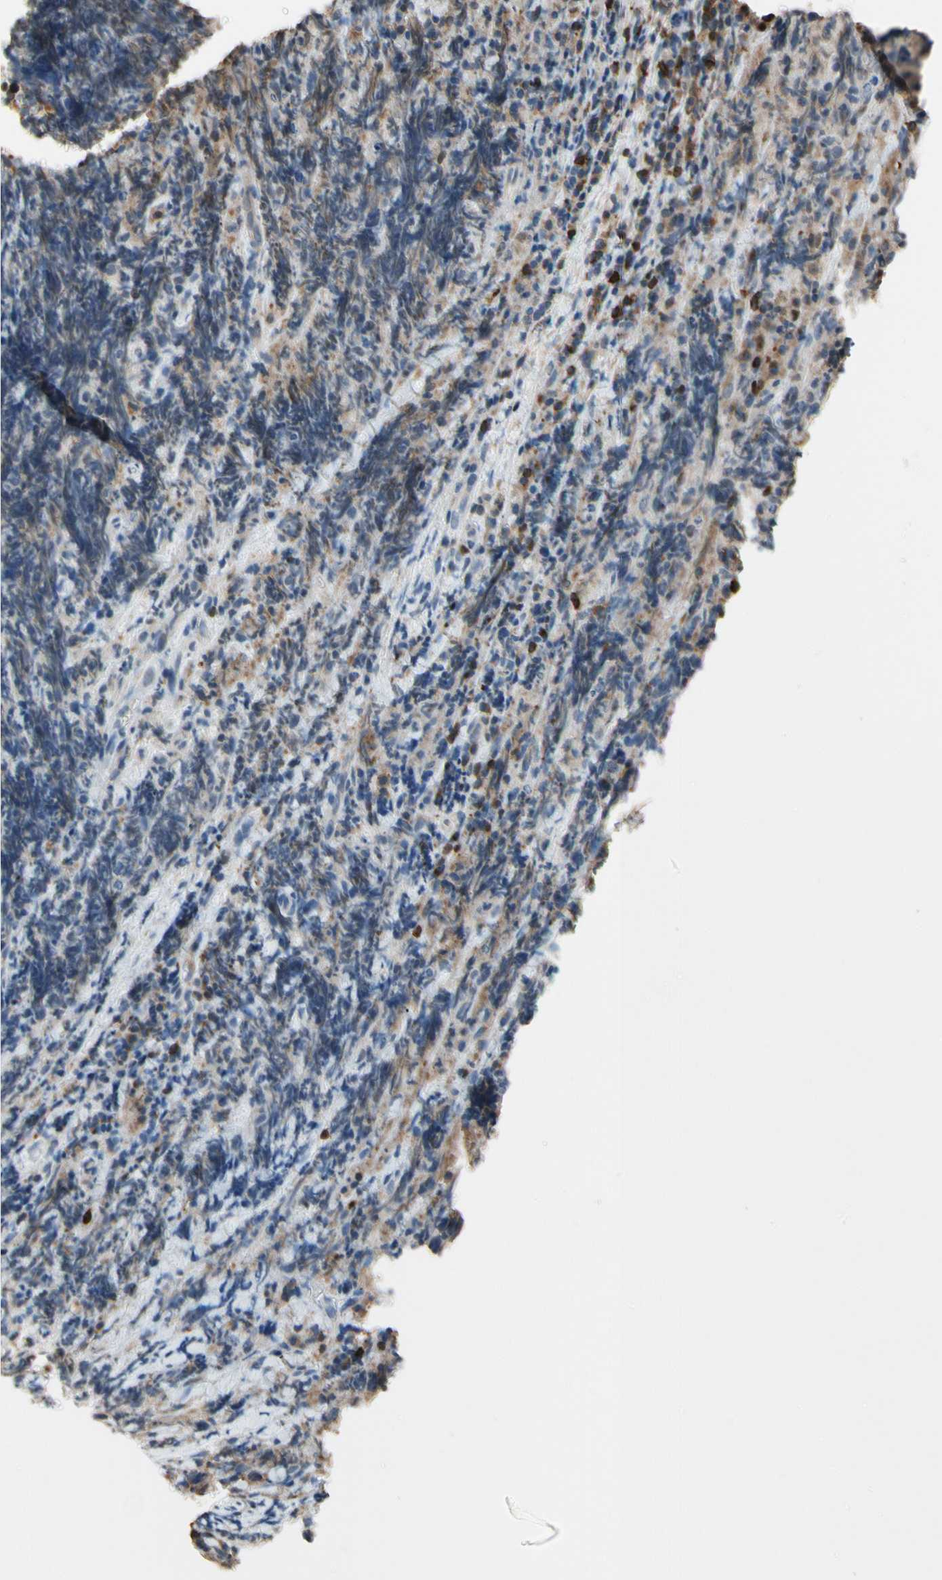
{"staining": {"intensity": "moderate", "quantity": ">75%", "location": "cytoplasmic/membranous"}, "tissue": "lymphoma", "cell_type": "Tumor cells", "image_type": "cancer", "snomed": [{"axis": "morphology", "description": "Malignant lymphoma, non-Hodgkin's type, High grade"}, {"axis": "topography", "description": "Tonsil"}], "caption": "Lymphoma stained with DAB immunohistochemistry (IHC) shows medium levels of moderate cytoplasmic/membranous positivity in about >75% of tumor cells.", "gene": "NFATC2", "patient": {"sex": "female", "age": 36}}